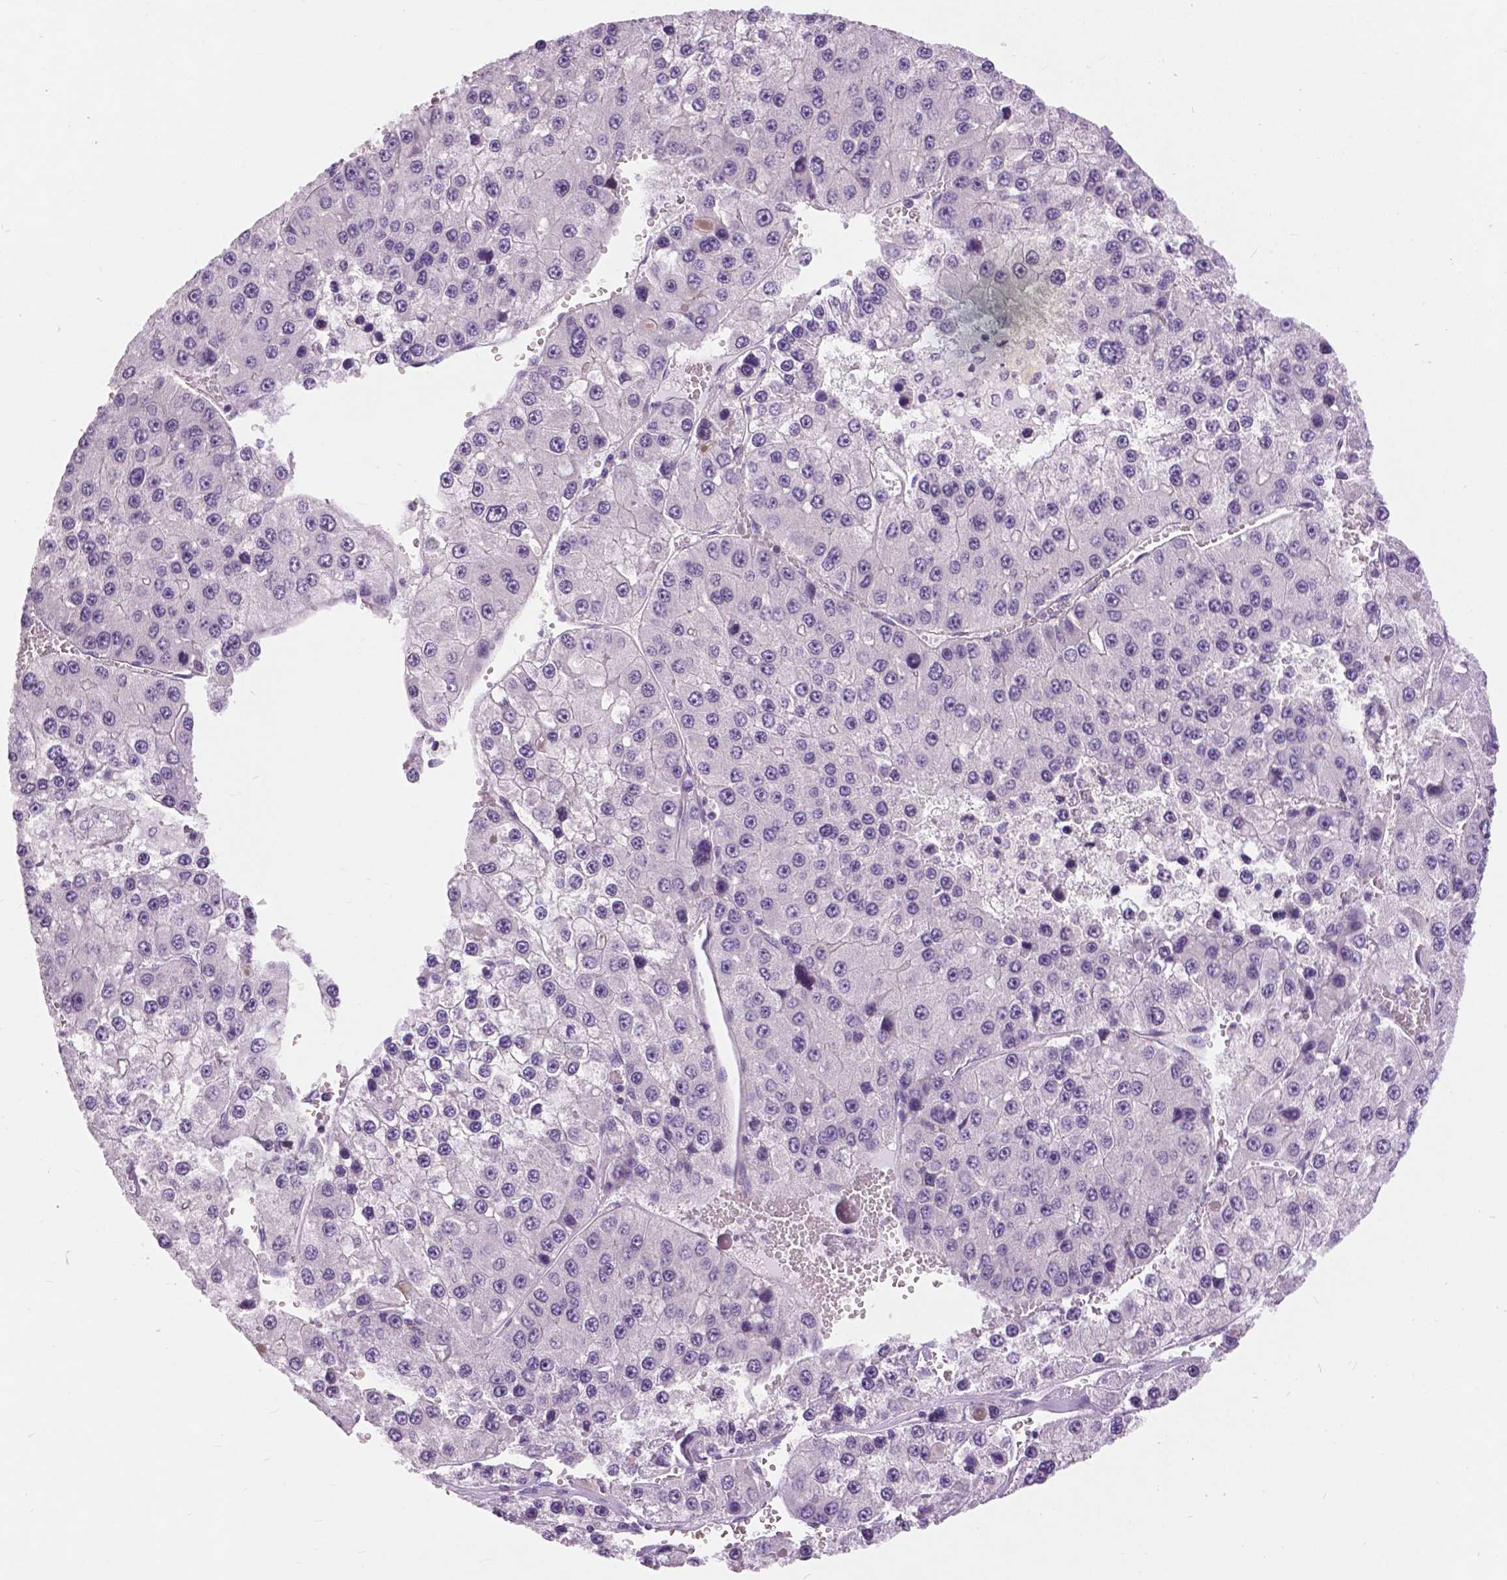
{"staining": {"intensity": "negative", "quantity": "none", "location": "none"}, "tissue": "liver cancer", "cell_type": "Tumor cells", "image_type": "cancer", "snomed": [{"axis": "morphology", "description": "Carcinoma, Hepatocellular, NOS"}, {"axis": "topography", "description": "Liver"}], "caption": "Tumor cells are negative for brown protein staining in hepatocellular carcinoma (liver).", "gene": "TP53TG5", "patient": {"sex": "female", "age": 73}}